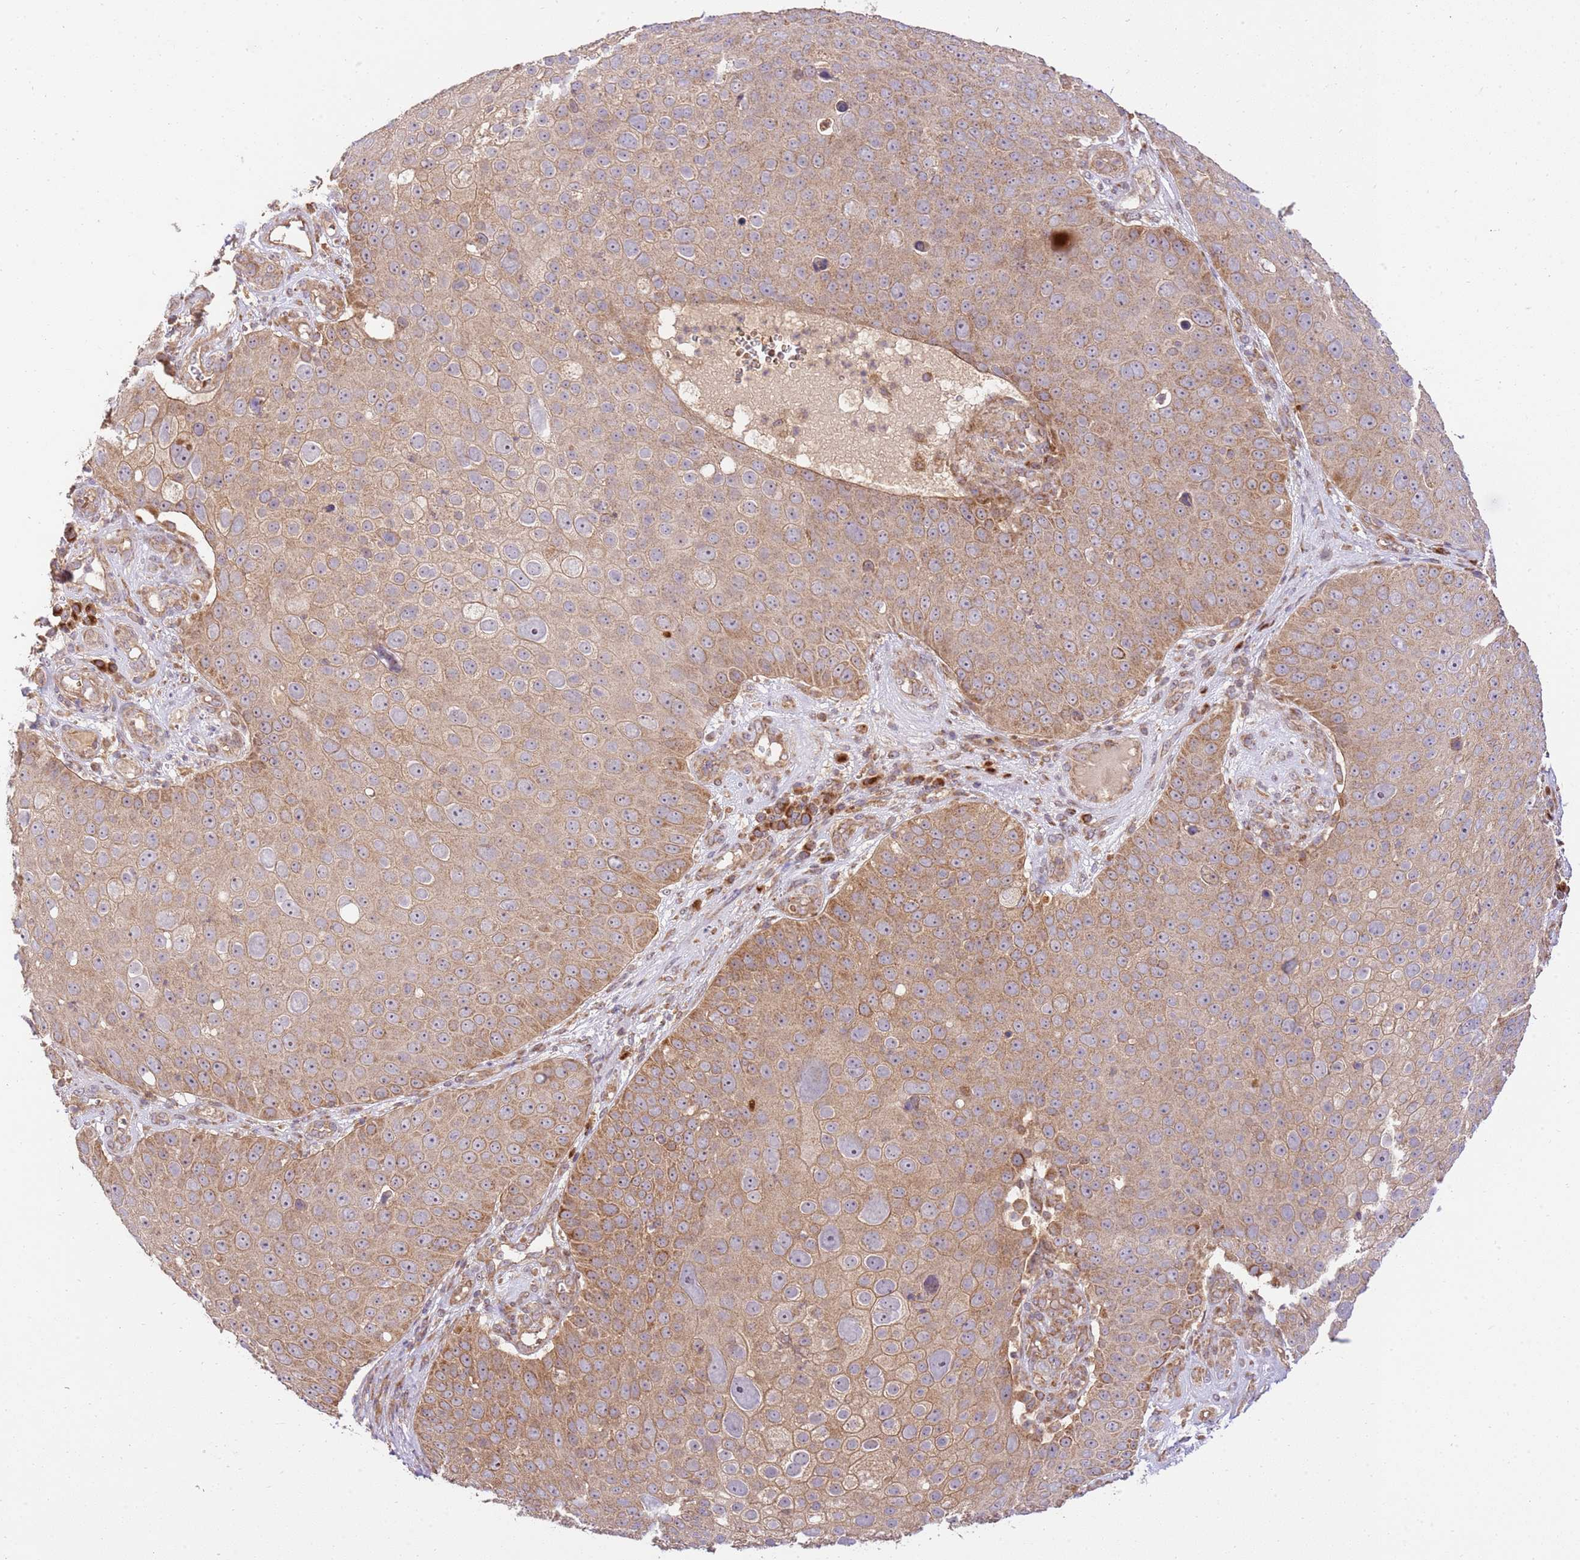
{"staining": {"intensity": "moderate", "quantity": ">75%", "location": "cytoplasmic/membranous,nuclear"}, "tissue": "skin cancer", "cell_type": "Tumor cells", "image_type": "cancer", "snomed": [{"axis": "morphology", "description": "Squamous cell carcinoma, NOS"}, {"axis": "topography", "description": "Skin"}], "caption": "Brown immunohistochemical staining in squamous cell carcinoma (skin) exhibits moderate cytoplasmic/membranous and nuclear staining in approximately >75% of tumor cells. The staining was performed using DAB (3,3'-diaminobenzidine) to visualize the protein expression in brown, while the nuclei were stained in blue with hematoxylin (Magnification: 20x).", "gene": "SPATA2L", "patient": {"sex": "male", "age": 71}}